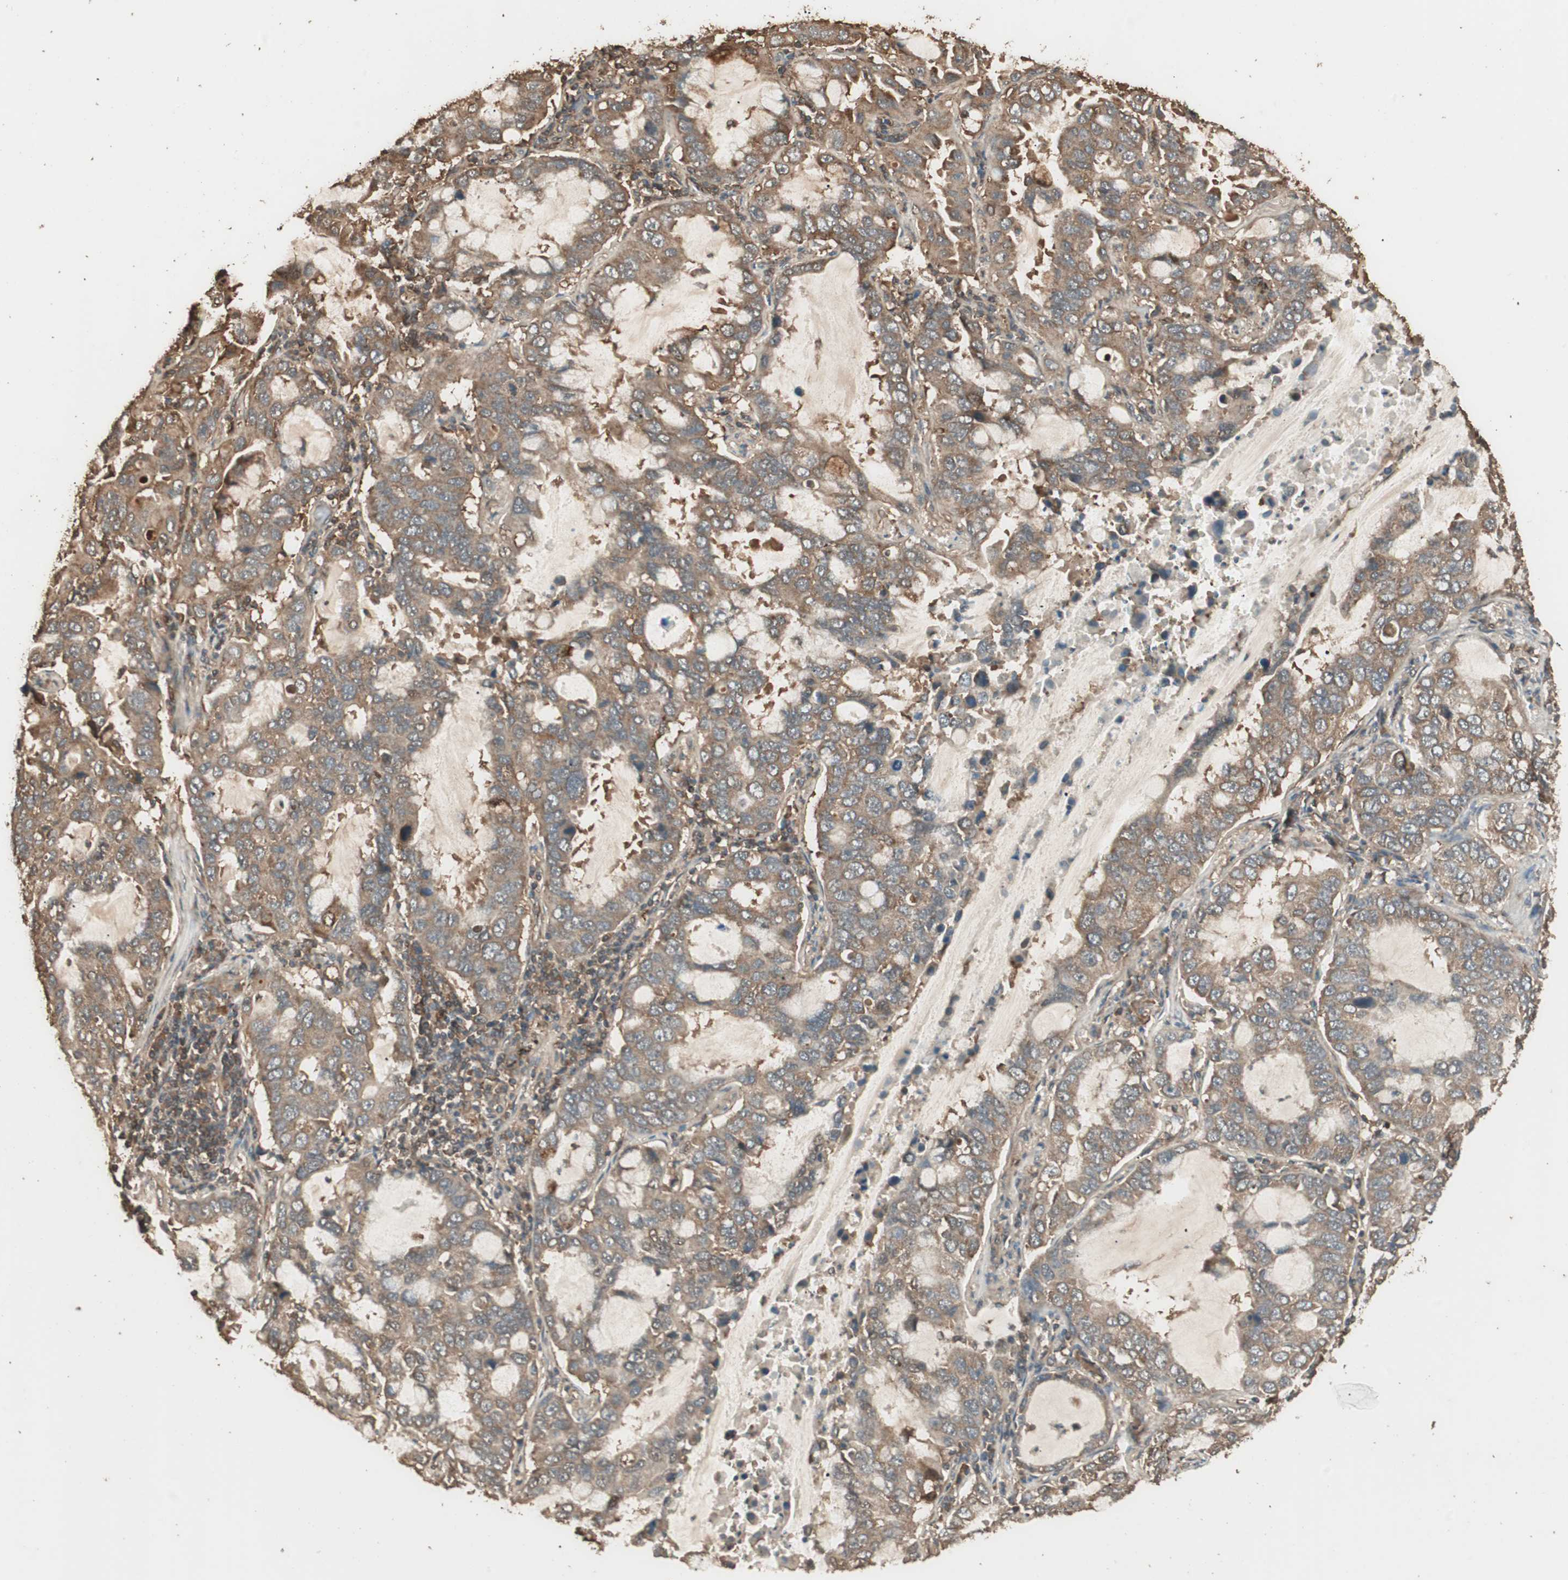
{"staining": {"intensity": "moderate", "quantity": ">75%", "location": "cytoplasmic/membranous"}, "tissue": "lung cancer", "cell_type": "Tumor cells", "image_type": "cancer", "snomed": [{"axis": "morphology", "description": "Adenocarcinoma, NOS"}, {"axis": "topography", "description": "Lung"}], "caption": "IHC photomicrograph of neoplastic tissue: human lung adenocarcinoma stained using IHC displays medium levels of moderate protein expression localized specifically in the cytoplasmic/membranous of tumor cells, appearing as a cytoplasmic/membranous brown color.", "gene": "CCN4", "patient": {"sex": "male", "age": 64}}